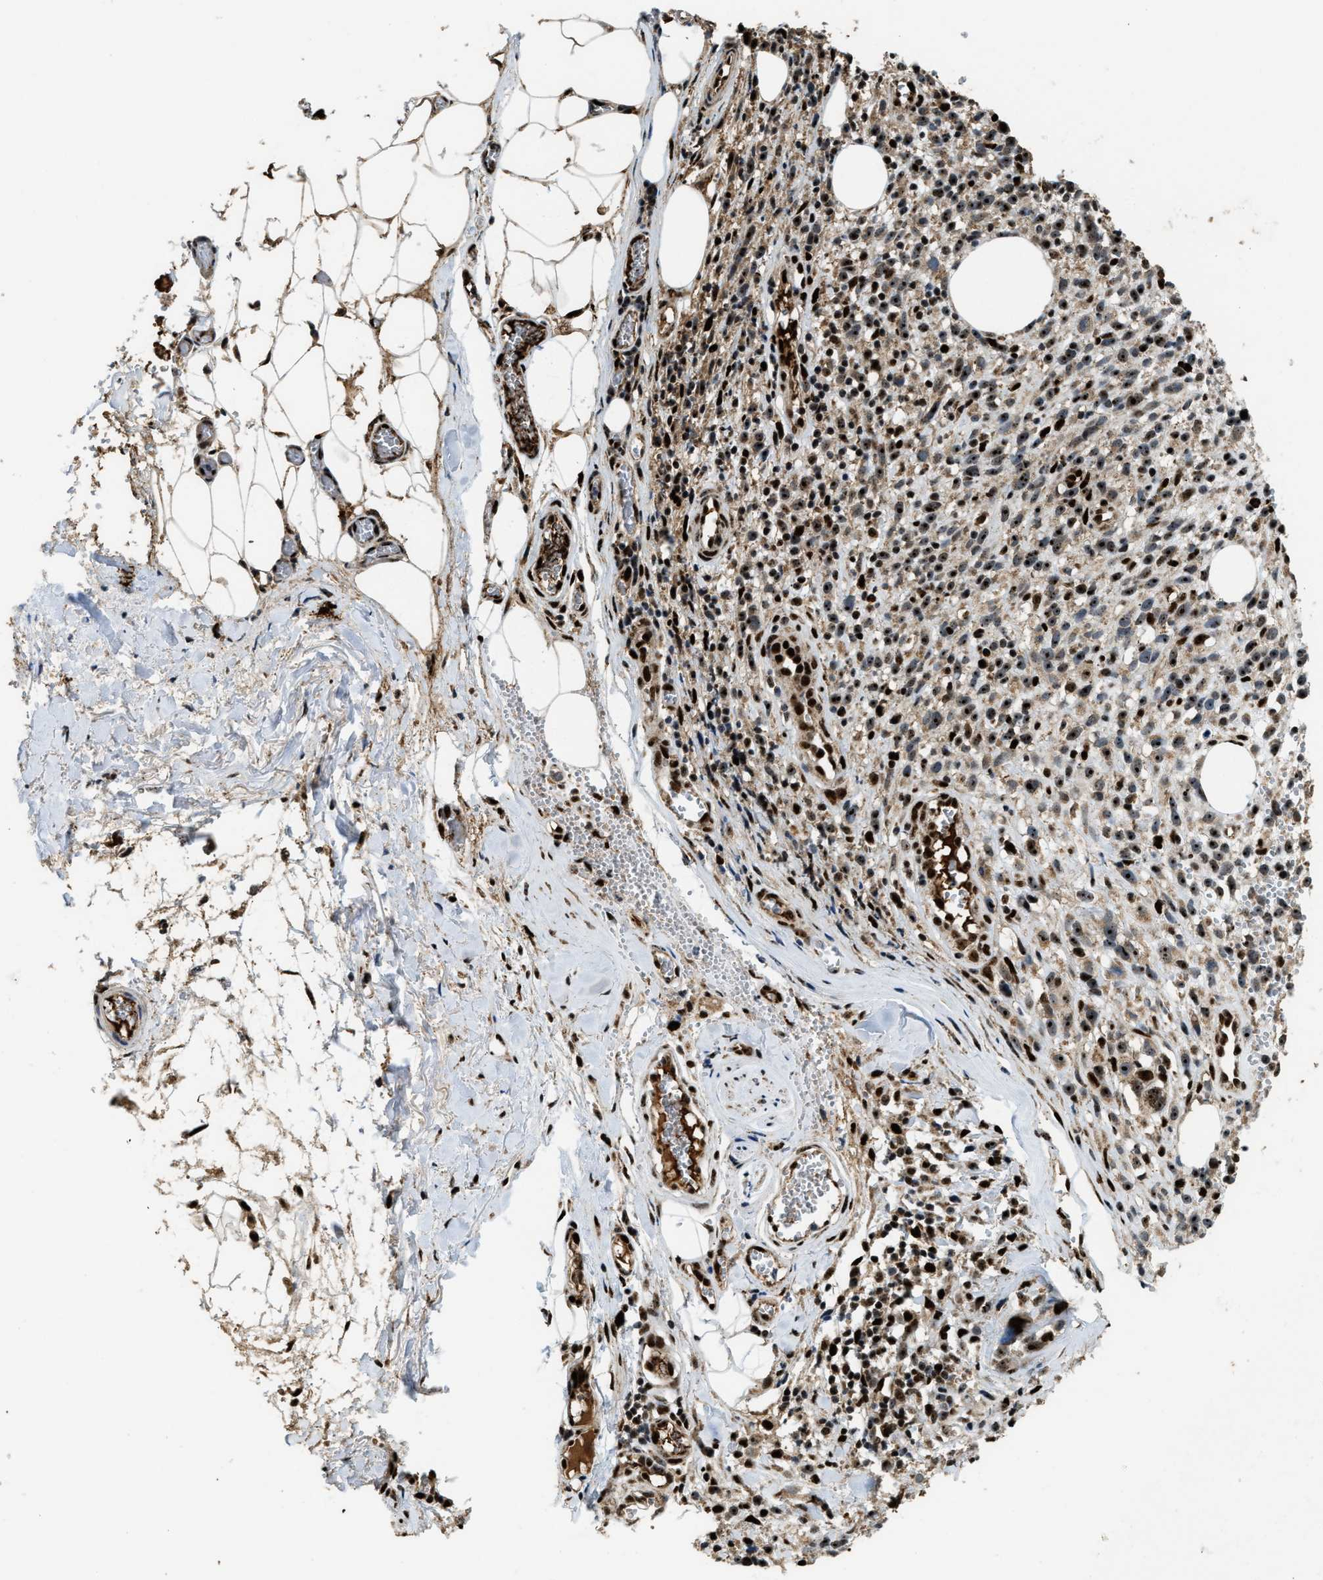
{"staining": {"intensity": "strong", "quantity": ">75%", "location": "cytoplasmic/membranous,nuclear"}, "tissue": "melanoma", "cell_type": "Tumor cells", "image_type": "cancer", "snomed": [{"axis": "morphology", "description": "Malignant melanoma, NOS"}, {"axis": "topography", "description": "Skin"}], "caption": "A high-resolution photomicrograph shows immunohistochemistry (IHC) staining of malignant melanoma, which displays strong cytoplasmic/membranous and nuclear expression in about >75% of tumor cells.", "gene": "ZNF687", "patient": {"sex": "female", "age": 55}}